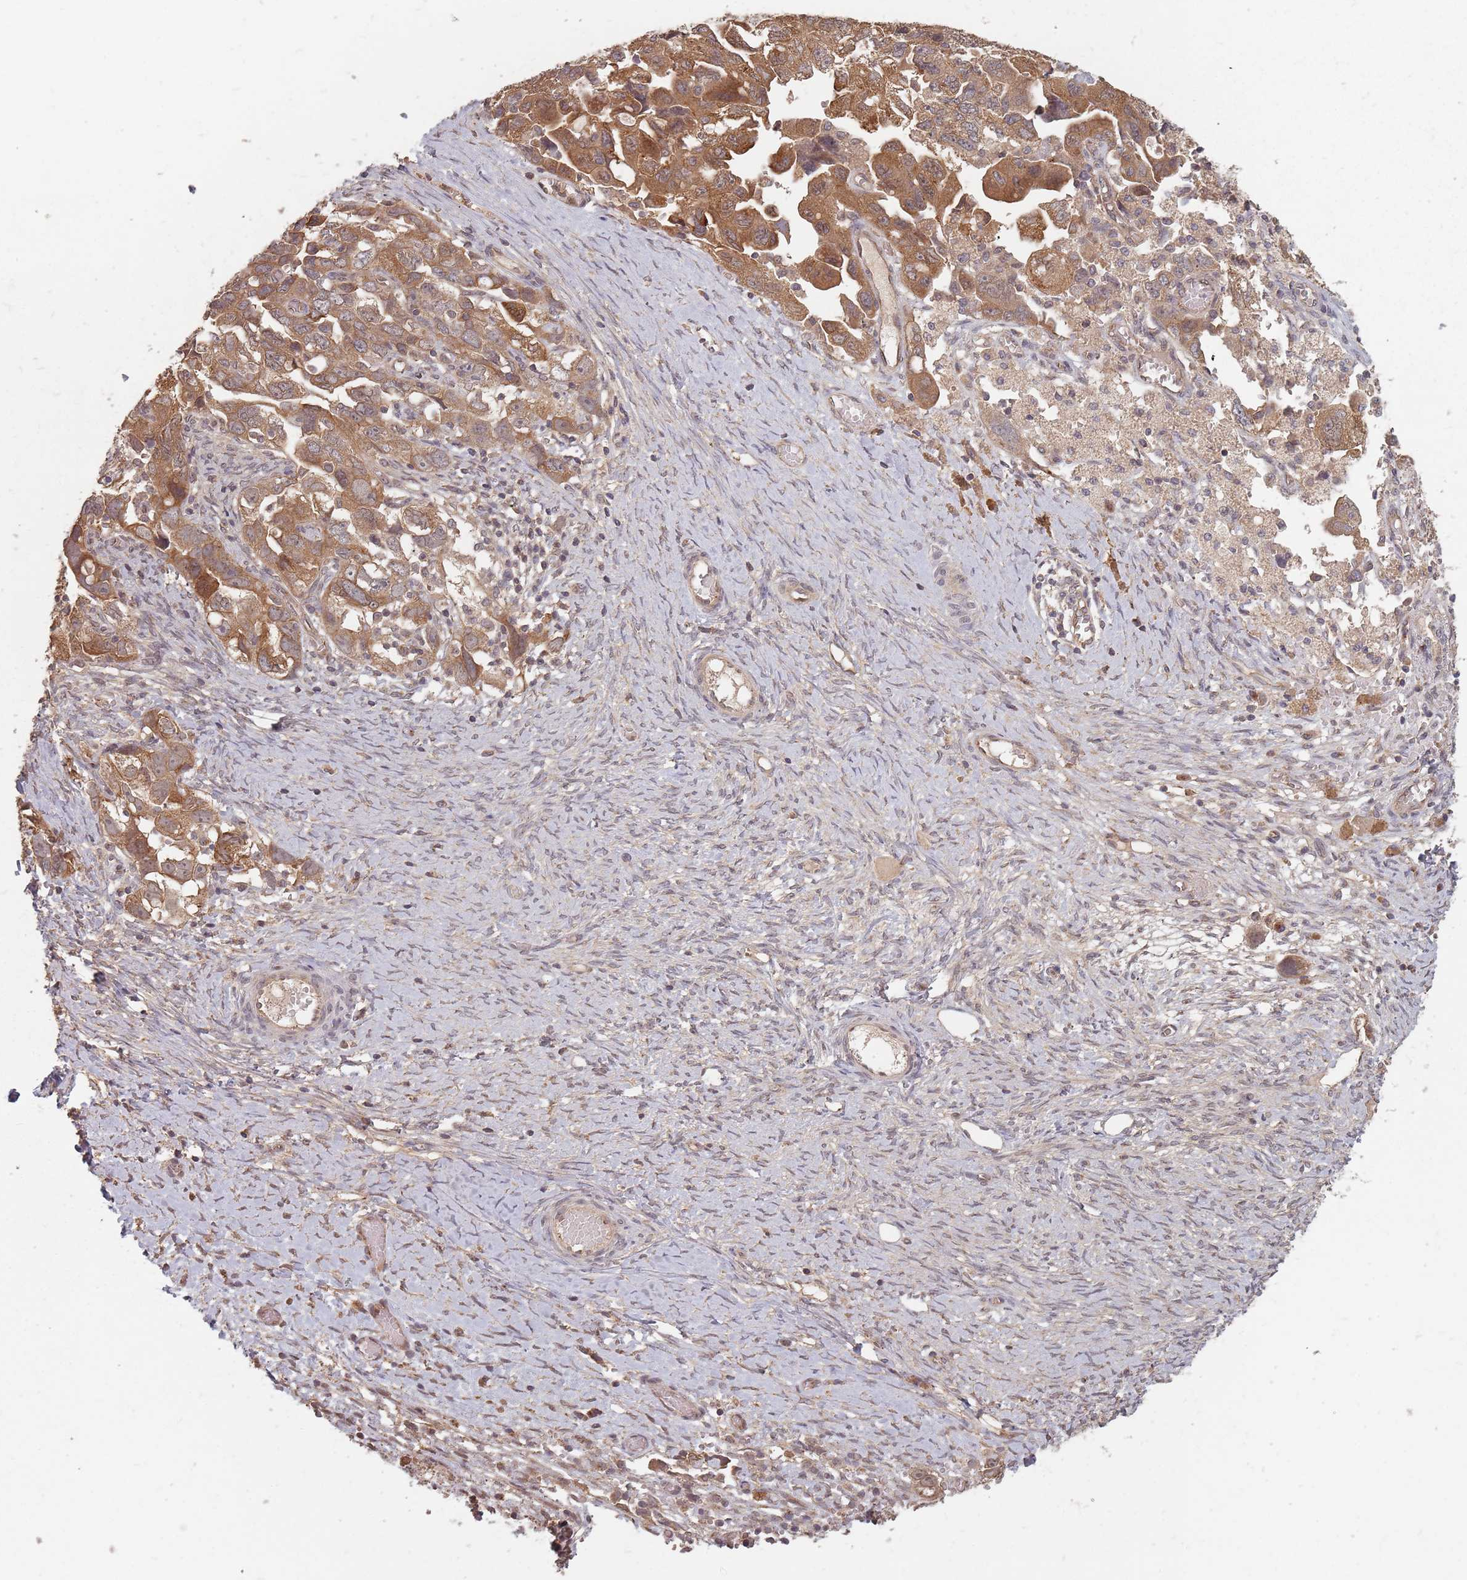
{"staining": {"intensity": "moderate", "quantity": ">75%", "location": "cytoplasmic/membranous"}, "tissue": "ovarian cancer", "cell_type": "Tumor cells", "image_type": "cancer", "snomed": [{"axis": "morphology", "description": "Carcinoma, NOS"}, {"axis": "morphology", "description": "Cystadenocarcinoma, serous, NOS"}, {"axis": "topography", "description": "Ovary"}], "caption": "Tumor cells display medium levels of moderate cytoplasmic/membranous positivity in approximately >75% of cells in ovarian cancer (carcinoma). (IHC, brightfield microscopy, high magnification).", "gene": "C3orf14", "patient": {"sex": "female", "age": 69}}